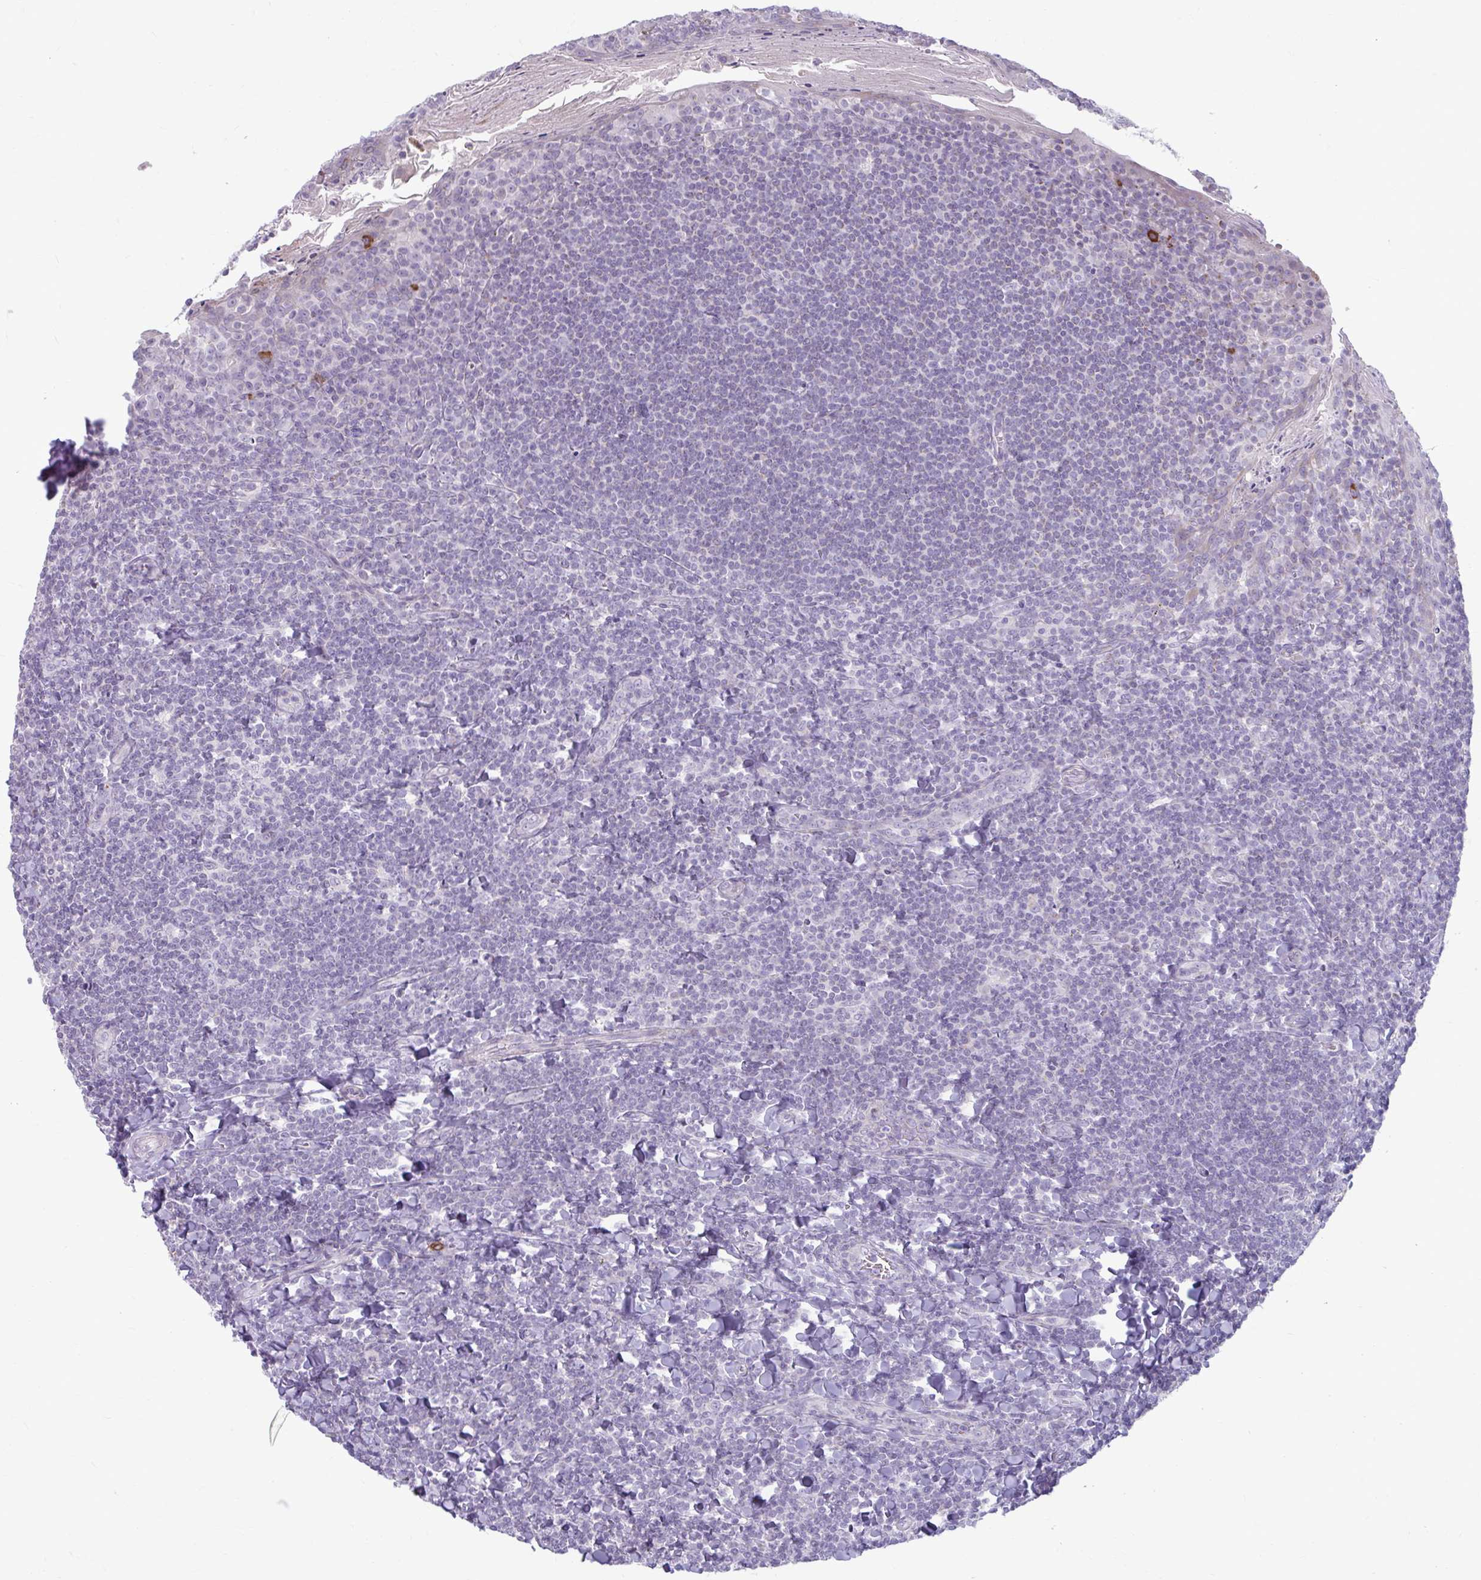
{"staining": {"intensity": "strong", "quantity": "<25%", "location": "cytoplasmic/membranous"}, "tissue": "tonsil", "cell_type": "Germinal center cells", "image_type": "normal", "snomed": [{"axis": "morphology", "description": "Normal tissue, NOS"}, {"axis": "topography", "description": "Tonsil"}], "caption": "IHC staining of unremarkable tonsil, which reveals medium levels of strong cytoplasmic/membranous expression in approximately <25% of germinal center cells indicating strong cytoplasmic/membranous protein staining. The staining was performed using DAB (3,3'-diaminobenzidine) (brown) for protein detection and nuclei were counterstained in hematoxylin (blue).", "gene": "MSMO1", "patient": {"sex": "male", "age": 27}}